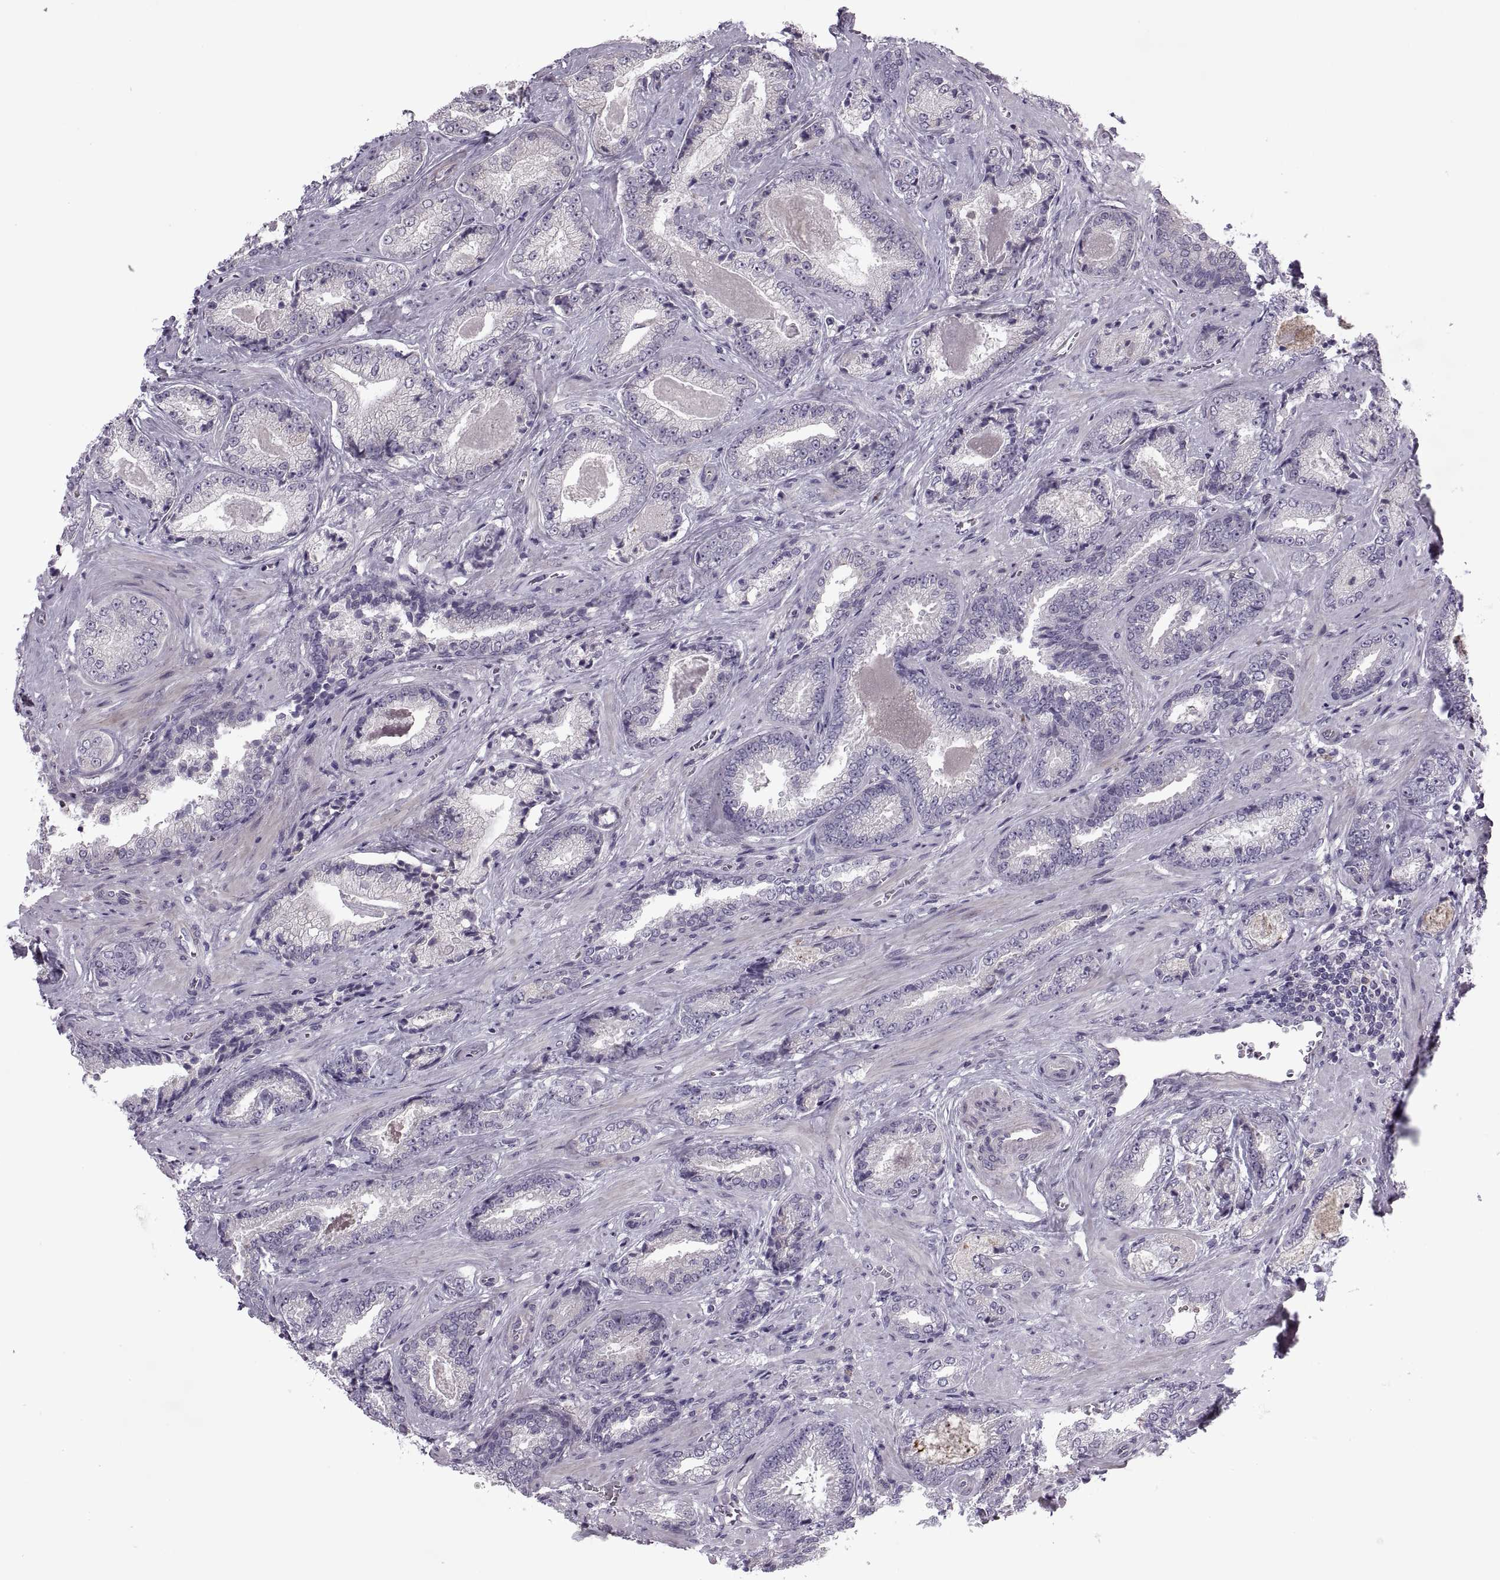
{"staining": {"intensity": "negative", "quantity": "none", "location": "none"}, "tissue": "prostate cancer", "cell_type": "Tumor cells", "image_type": "cancer", "snomed": [{"axis": "morphology", "description": "Adenocarcinoma, Low grade"}, {"axis": "topography", "description": "Prostate"}], "caption": "Immunohistochemistry image of prostate cancer (low-grade adenocarcinoma) stained for a protein (brown), which displays no expression in tumor cells.", "gene": "ODF3", "patient": {"sex": "male", "age": 61}}